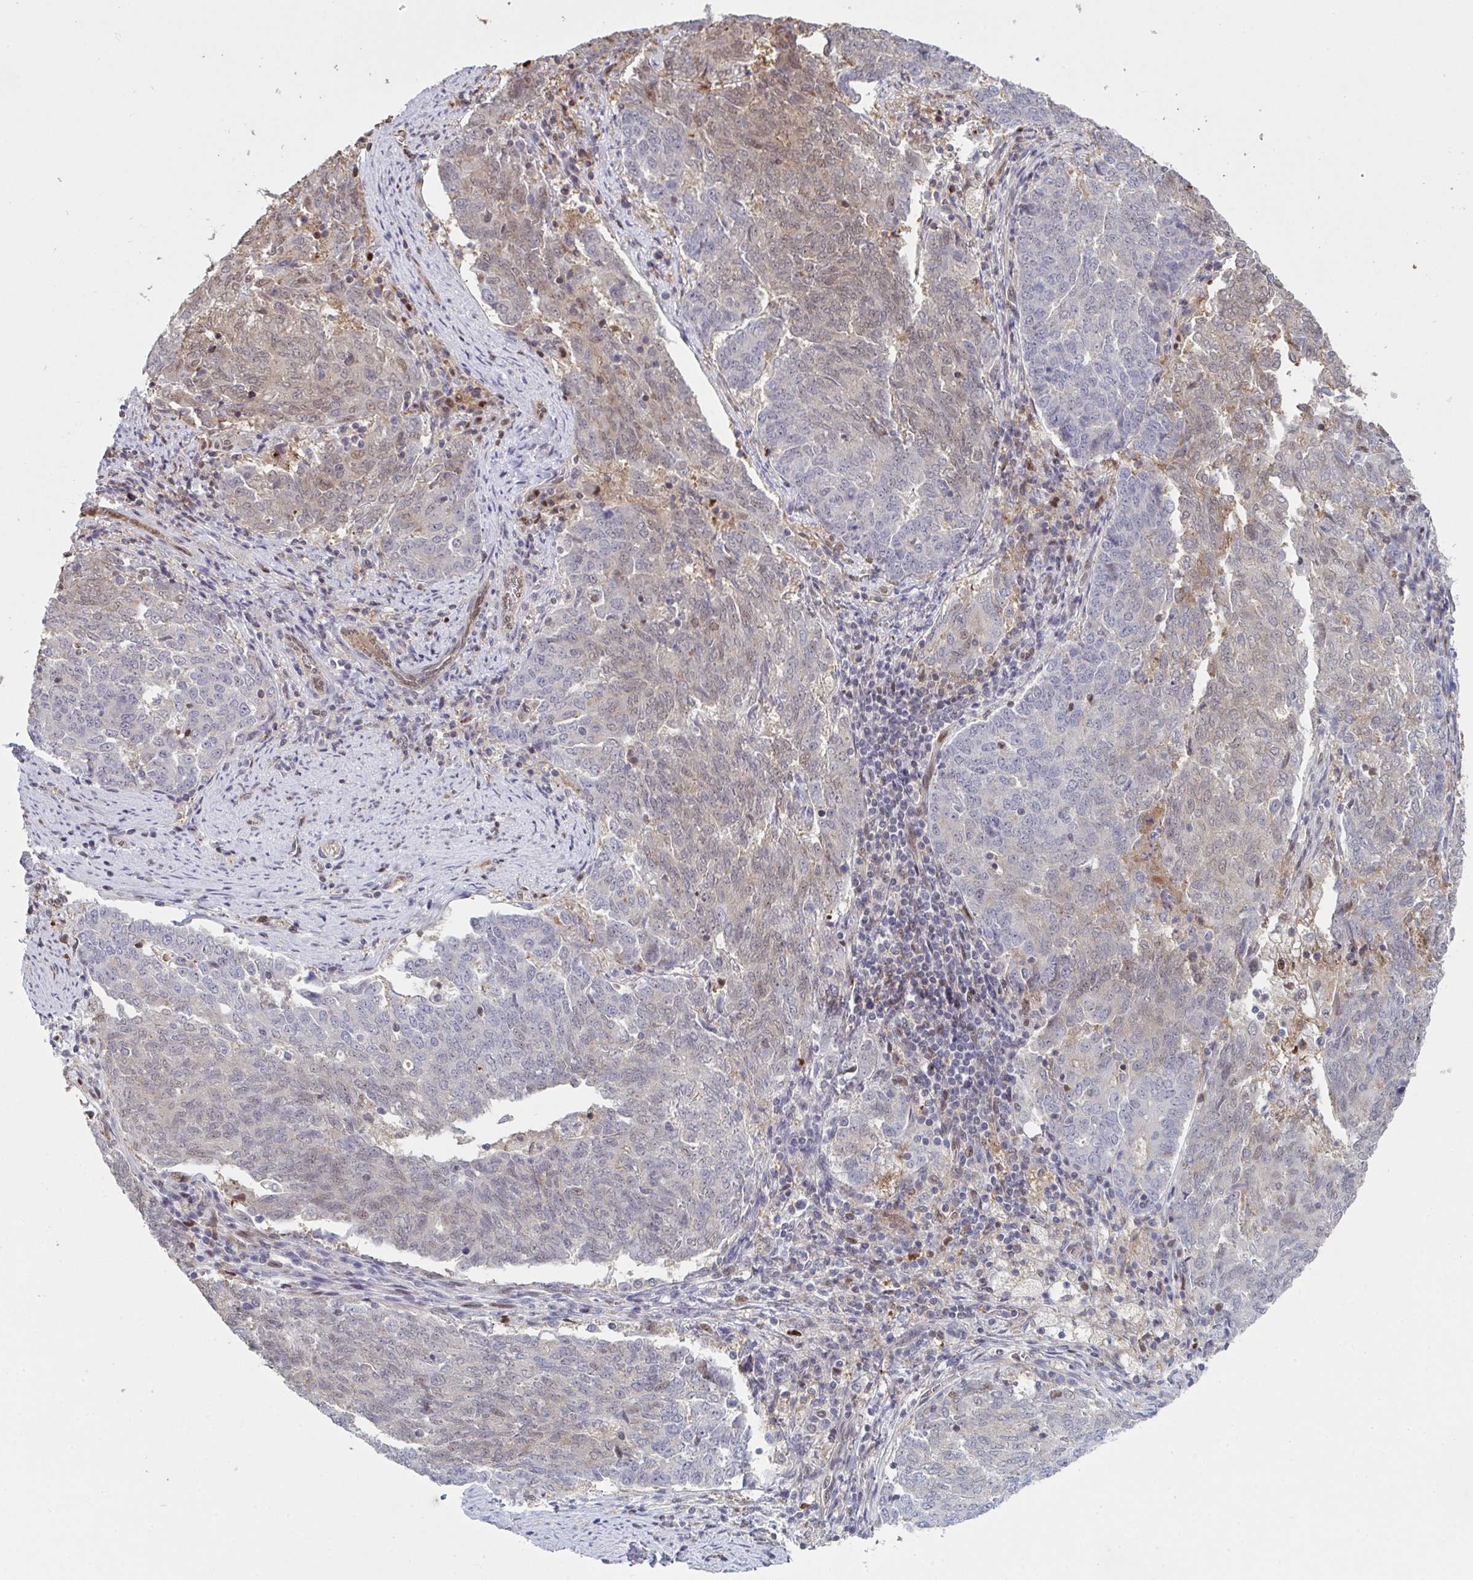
{"staining": {"intensity": "weak", "quantity": "25%-75%", "location": "nuclear"}, "tissue": "endometrial cancer", "cell_type": "Tumor cells", "image_type": "cancer", "snomed": [{"axis": "morphology", "description": "Adenocarcinoma, NOS"}, {"axis": "topography", "description": "Endometrium"}], "caption": "Brown immunohistochemical staining in human endometrial adenocarcinoma exhibits weak nuclear positivity in about 25%-75% of tumor cells.", "gene": "ACD", "patient": {"sex": "female", "age": 80}}